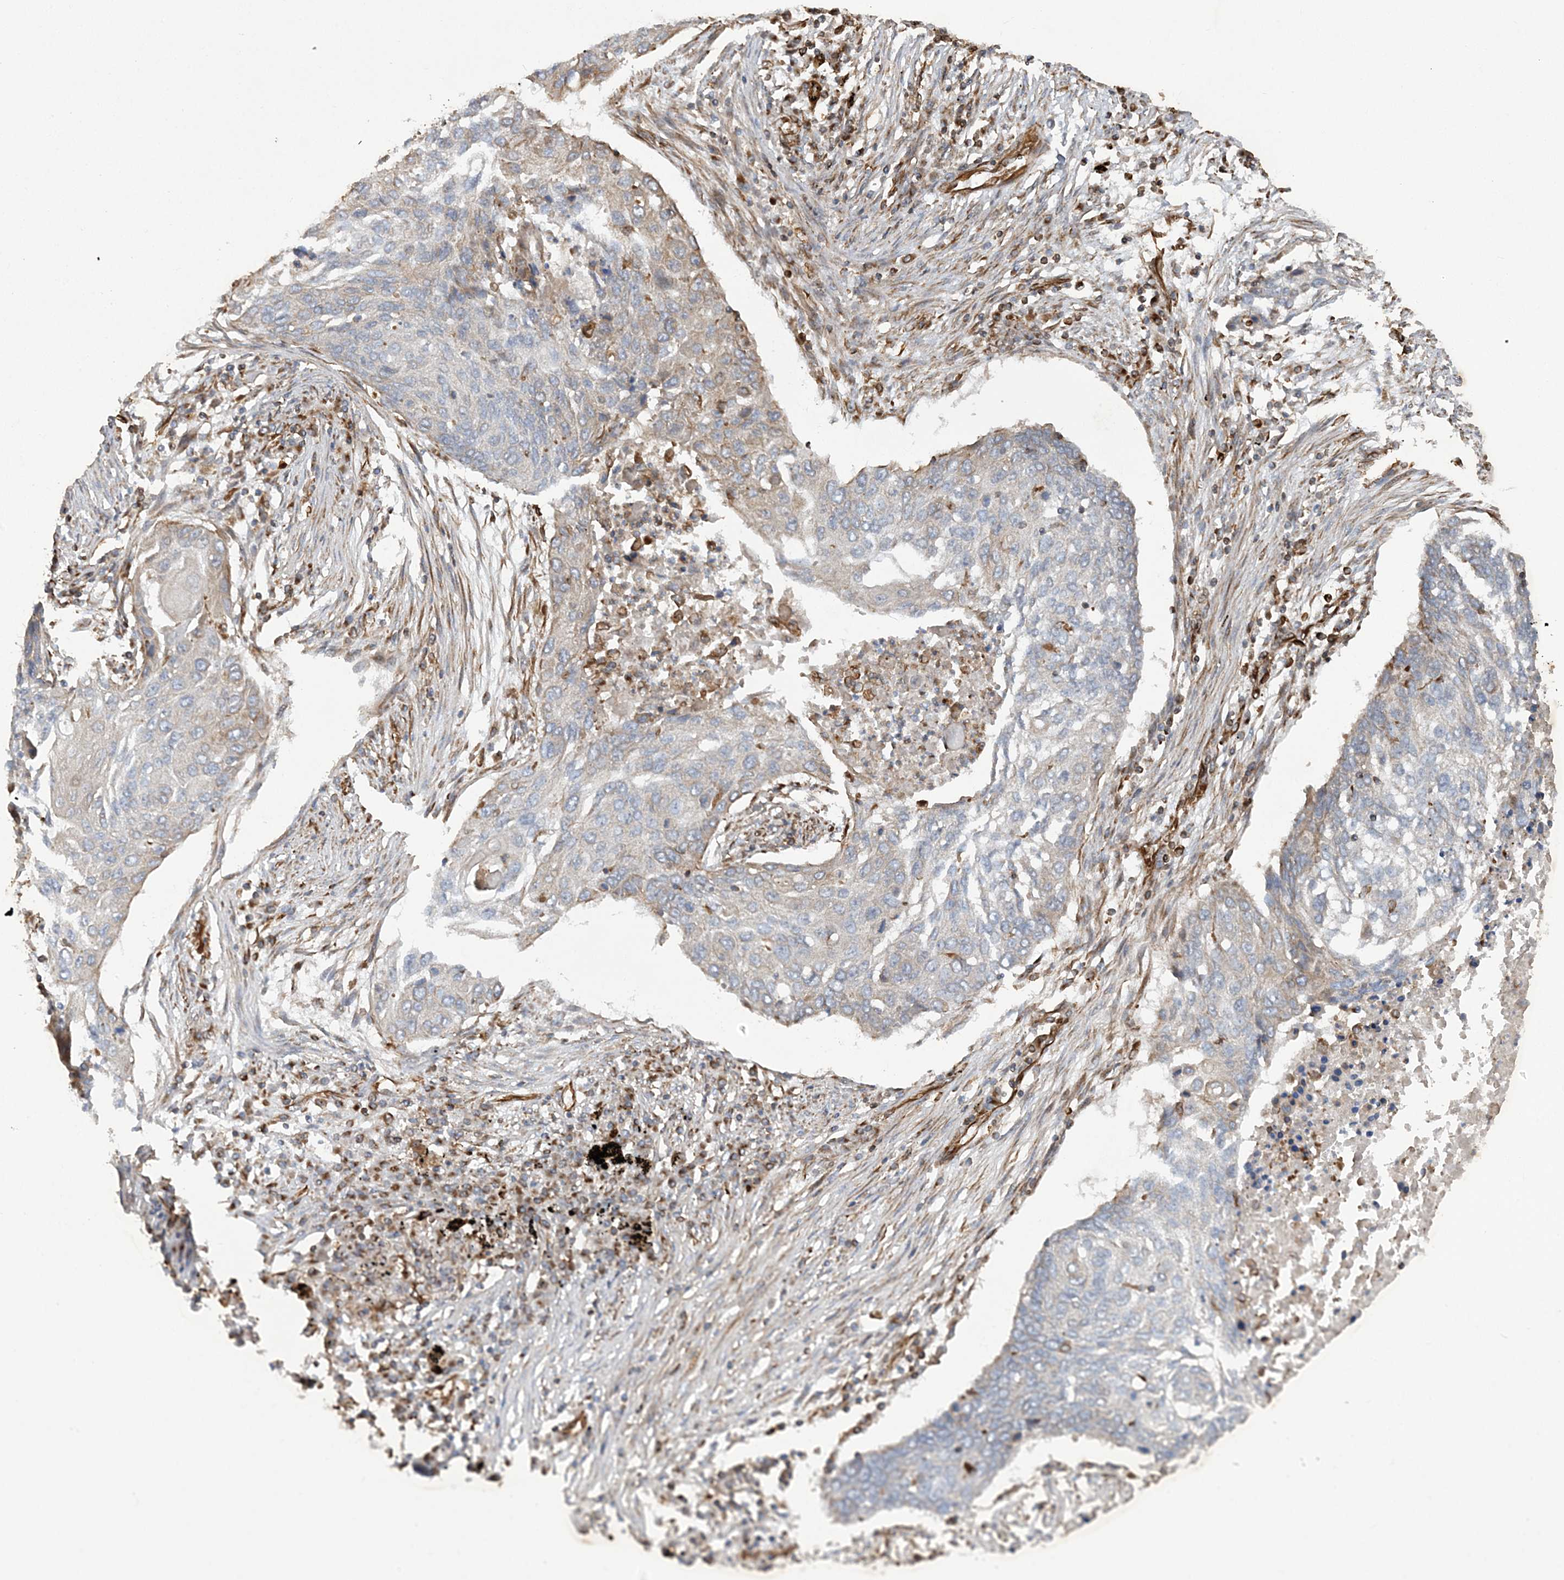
{"staining": {"intensity": "negative", "quantity": "none", "location": "none"}, "tissue": "lung cancer", "cell_type": "Tumor cells", "image_type": "cancer", "snomed": [{"axis": "morphology", "description": "Squamous cell carcinoma, NOS"}, {"axis": "topography", "description": "Lung"}], "caption": "Lung squamous cell carcinoma was stained to show a protein in brown. There is no significant expression in tumor cells.", "gene": "FAM114A2", "patient": {"sex": "female", "age": 63}}